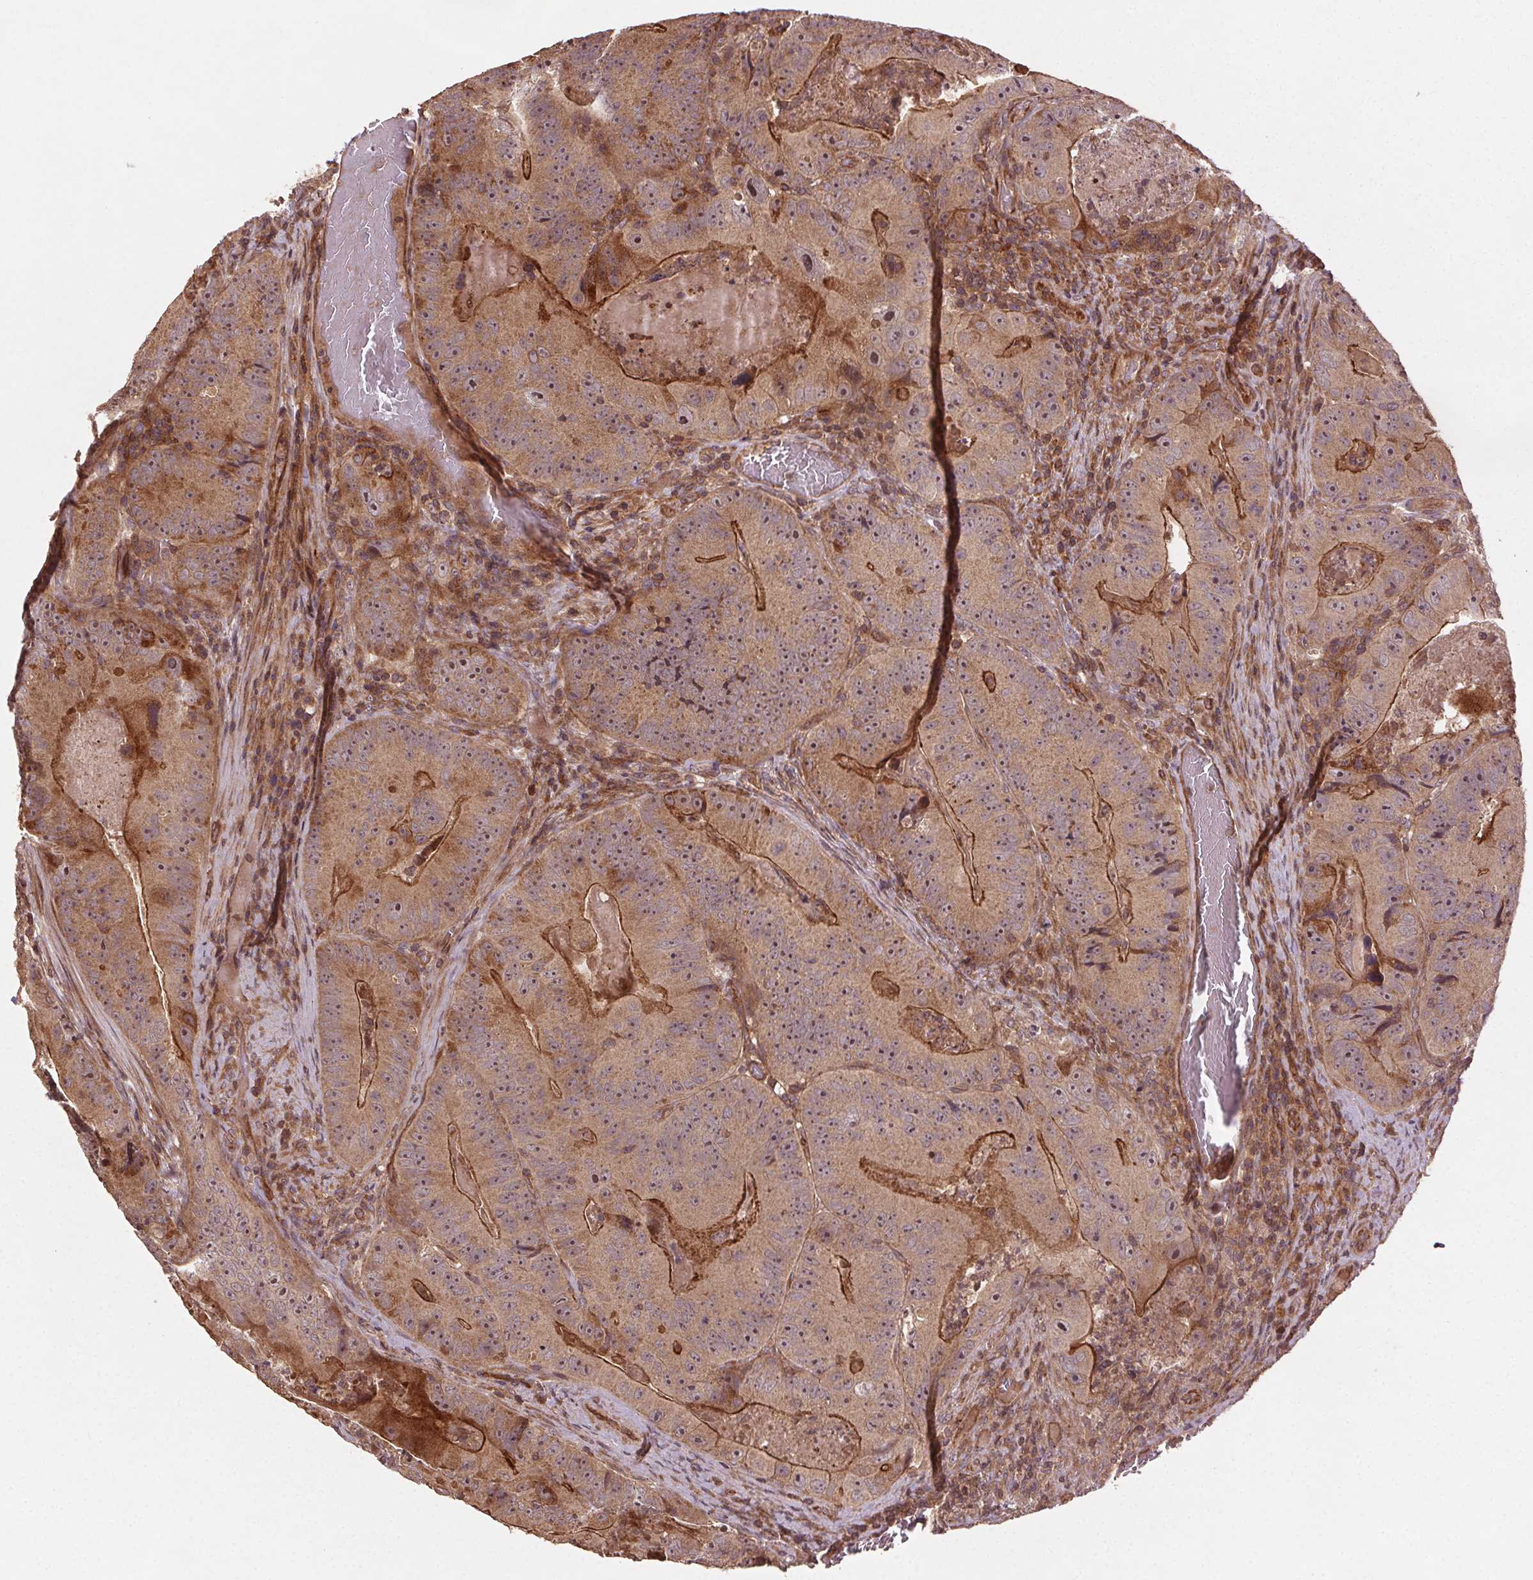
{"staining": {"intensity": "moderate", "quantity": ">75%", "location": "cytoplasmic/membranous"}, "tissue": "colorectal cancer", "cell_type": "Tumor cells", "image_type": "cancer", "snomed": [{"axis": "morphology", "description": "Adenocarcinoma, NOS"}, {"axis": "topography", "description": "Colon"}], "caption": "Immunohistochemical staining of human colorectal cancer reveals moderate cytoplasmic/membranous protein expression in about >75% of tumor cells.", "gene": "SEC14L2", "patient": {"sex": "female", "age": 86}}